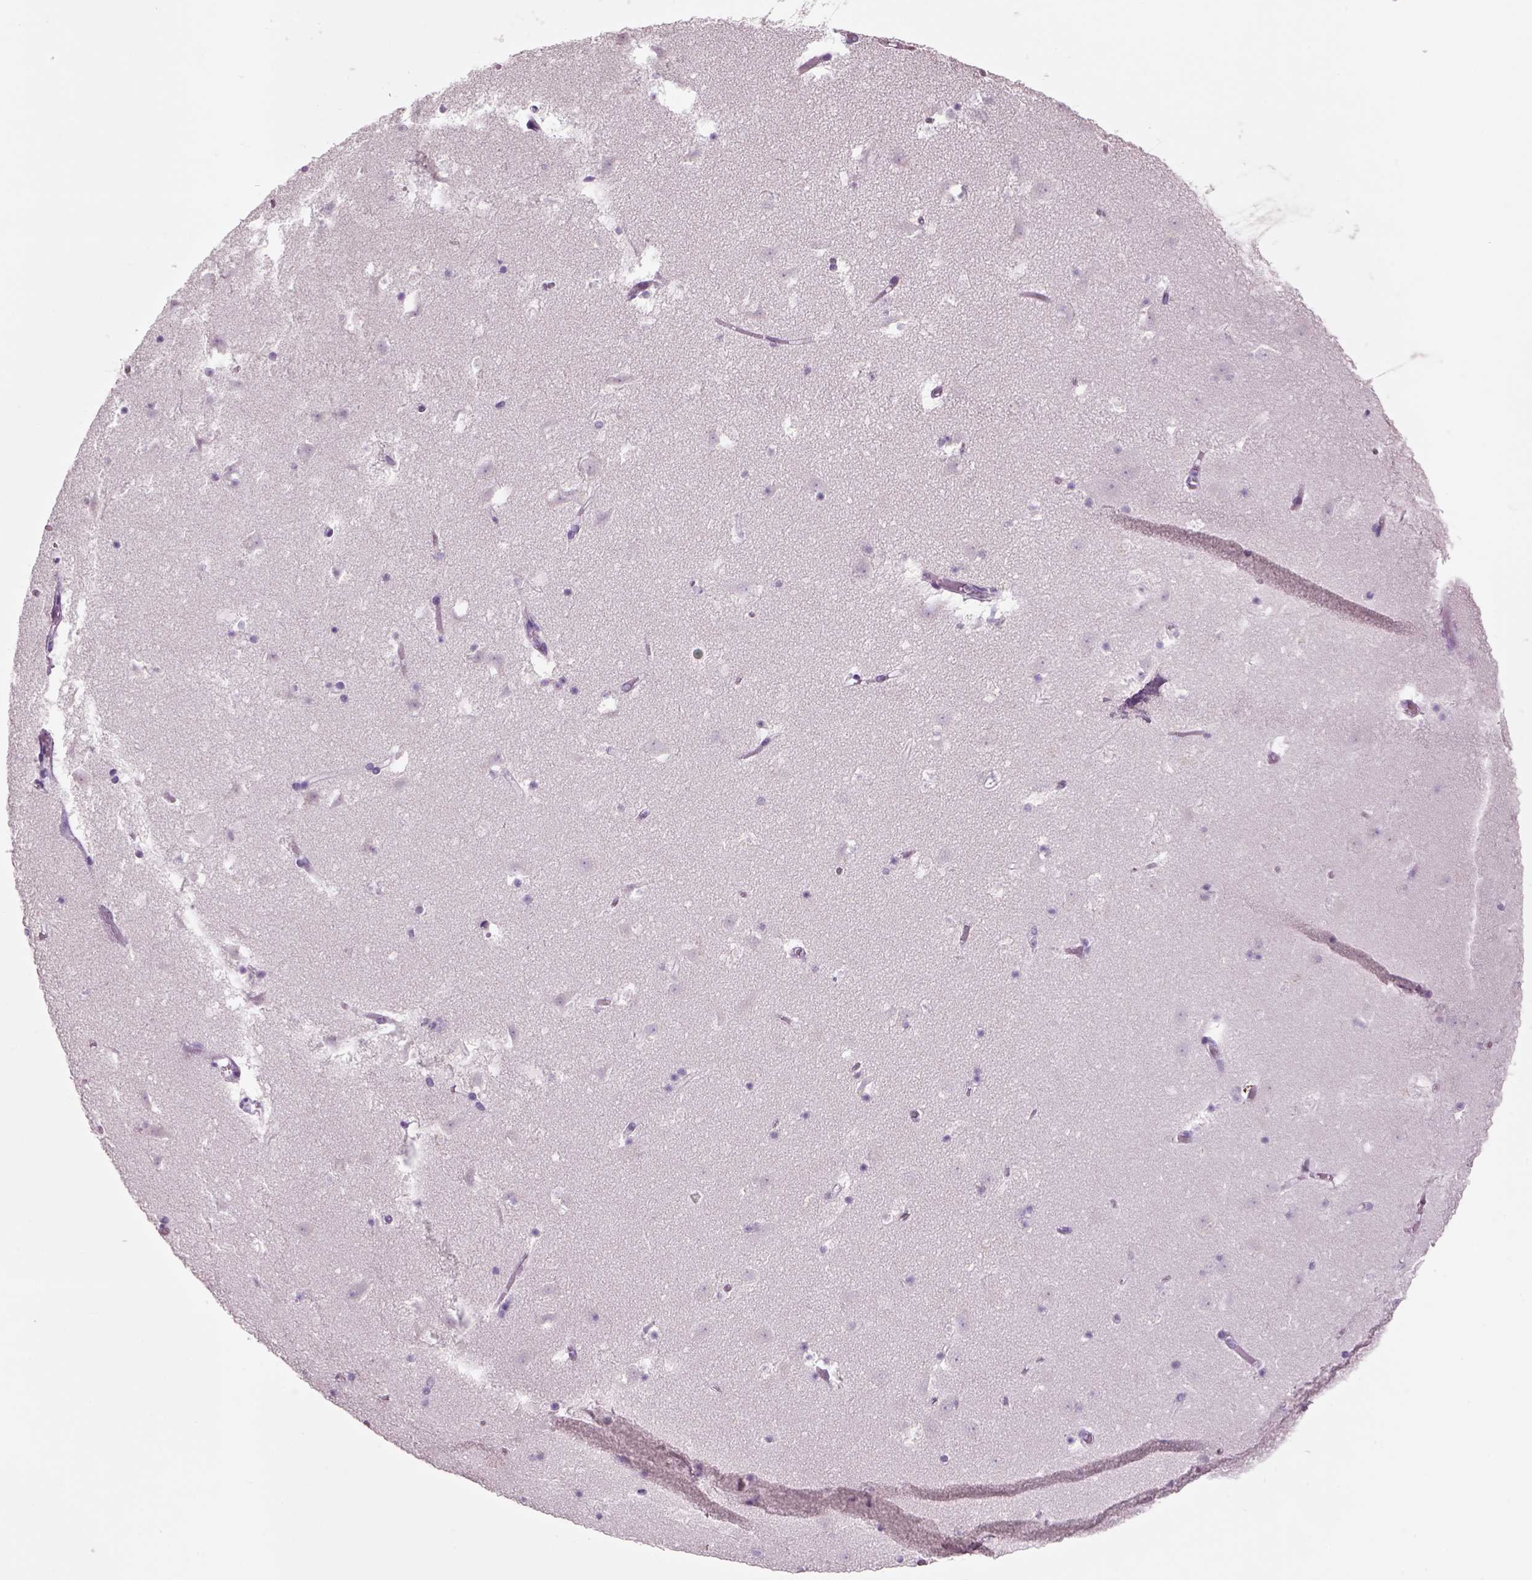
{"staining": {"intensity": "negative", "quantity": "none", "location": "none"}, "tissue": "caudate", "cell_type": "Glial cells", "image_type": "normal", "snomed": [{"axis": "morphology", "description": "Normal tissue, NOS"}, {"axis": "topography", "description": "Lateral ventricle wall"}], "caption": "Immunohistochemistry image of normal human caudate stained for a protein (brown), which demonstrates no staining in glial cells.", "gene": "SLC6A2", "patient": {"sex": "female", "age": 42}}